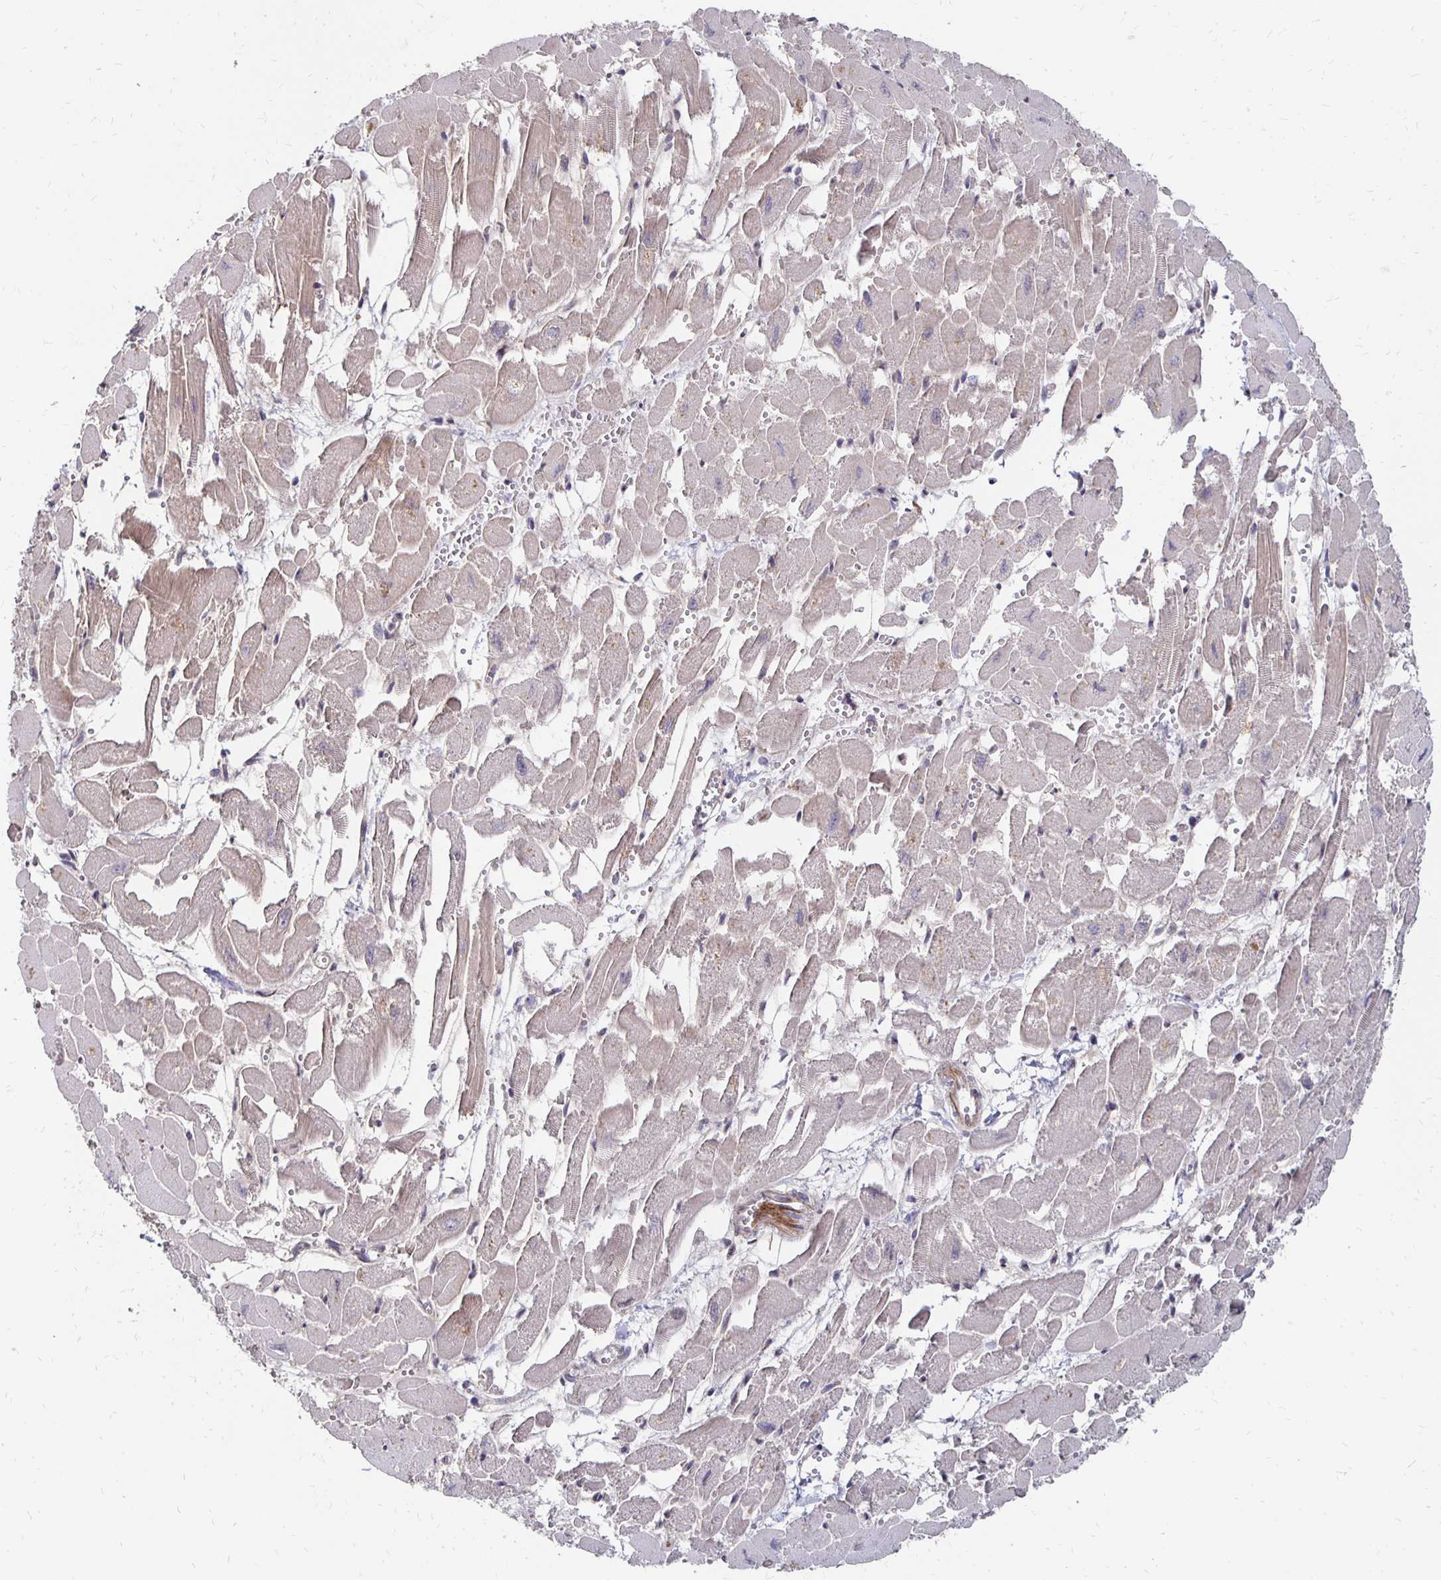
{"staining": {"intensity": "weak", "quantity": "25%-75%", "location": "cytoplasmic/membranous,nuclear"}, "tissue": "heart muscle", "cell_type": "Cardiomyocytes", "image_type": "normal", "snomed": [{"axis": "morphology", "description": "Normal tissue, NOS"}, {"axis": "topography", "description": "Heart"}], "caption": "Benign heart muscle displays weak cytoplasmic/membranous,nuclear expression in approximately 25%-75% of cardiomyocytes.", "gene": "CLASRP", "patient": {"sex": "female", "age": 52}}